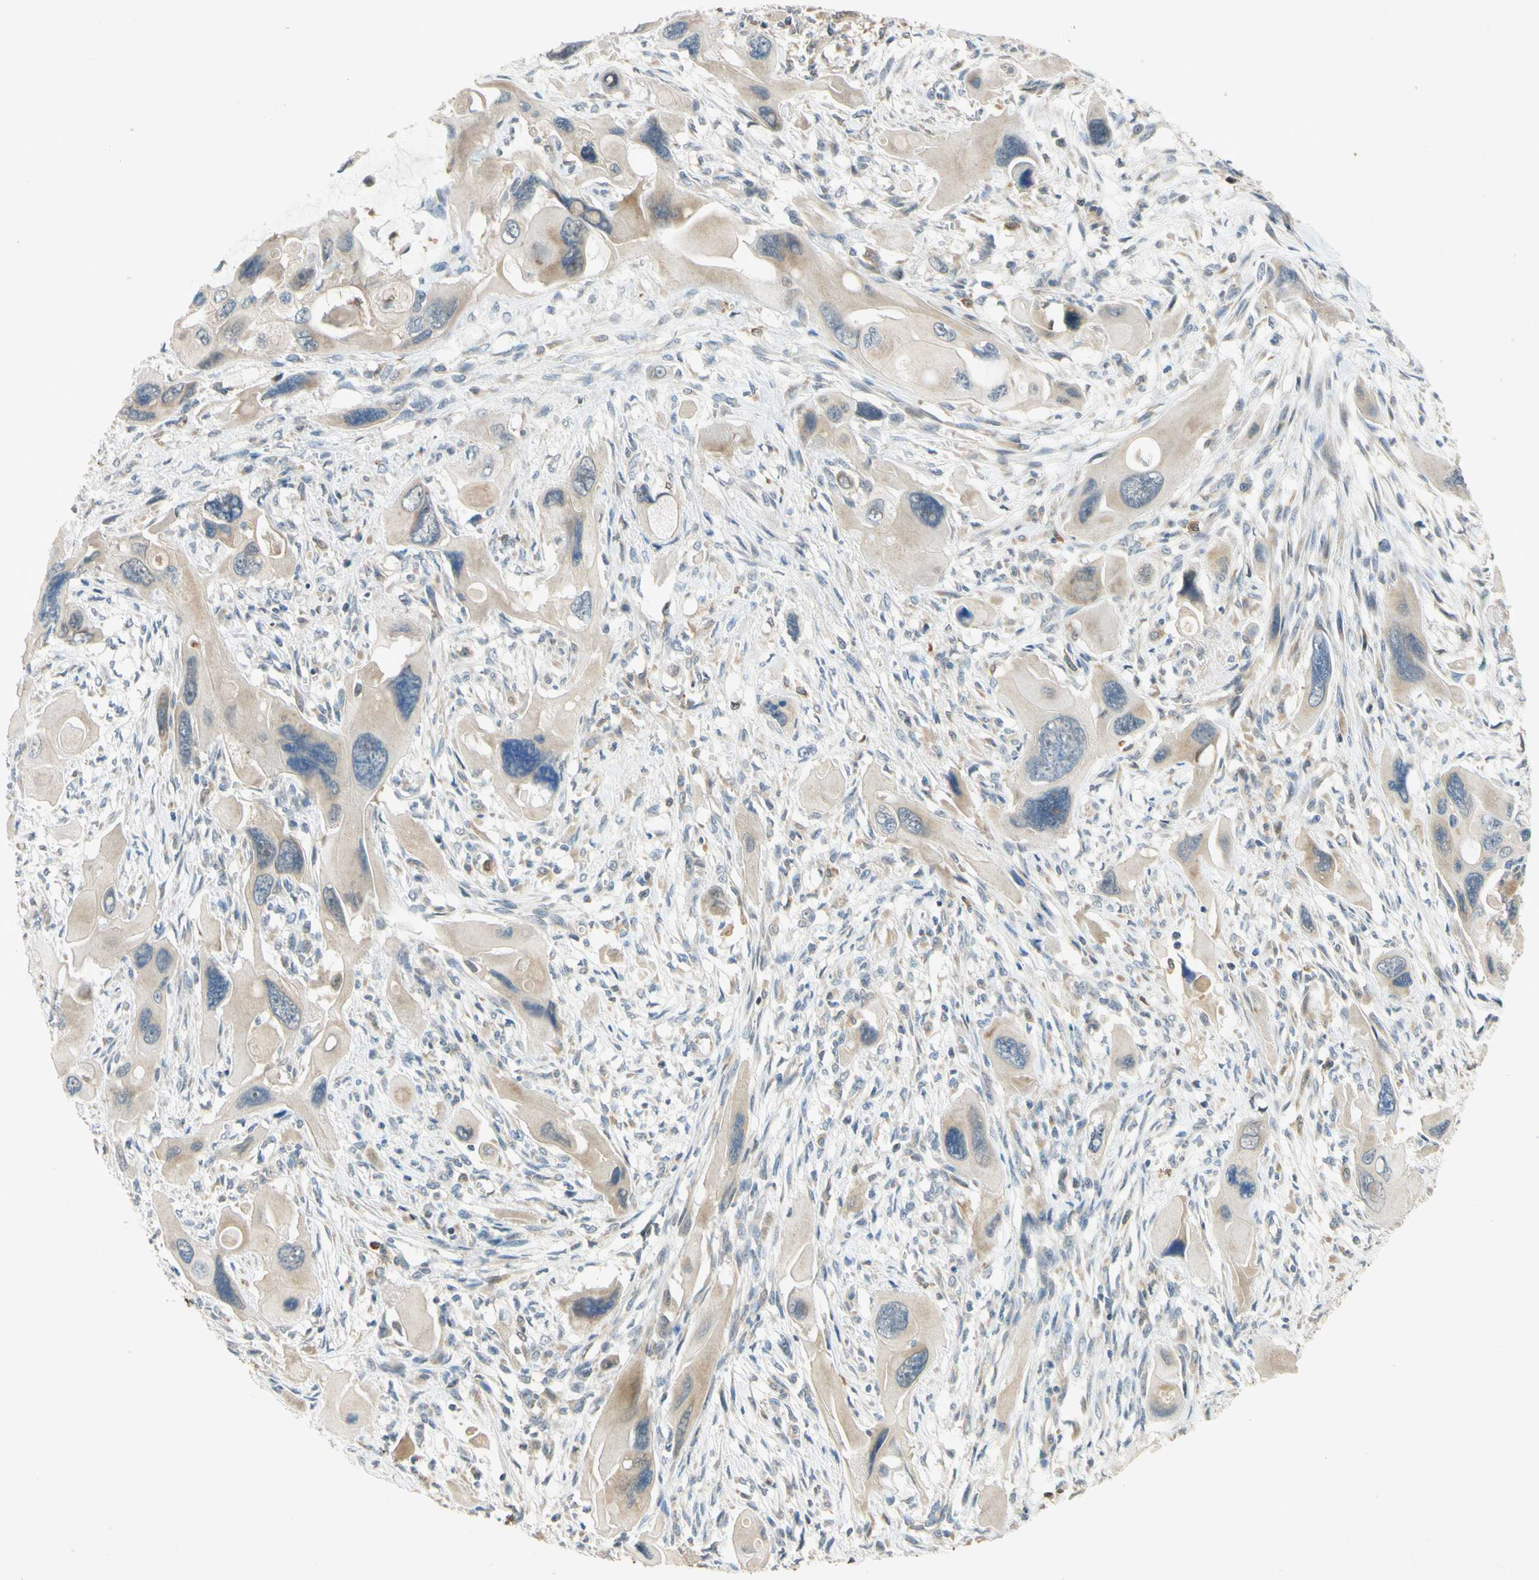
{"staining": {"intensity": "weak", "quantity": ">75%", "location": "cytoplasmic/membranous"}, "tissue": "pancreatic cancer", "cell_type": "Tumor cells", "image_type": "cancer", "snomed": [{"axis": "morphology", "description": "Adenocarcinoma, NOS"}, {"axis": "topography", "description": "Pancreas"}], "caption": "A histopathology image showing weak cytoplasmic/membranous positivity in approximately >75% of tumor cells in adenocarcinoma (pancreatic), as visualized by brown immunohistochemical staining.", "gene": "GATA1", "patient": {"sex": "male", "age": 73}}